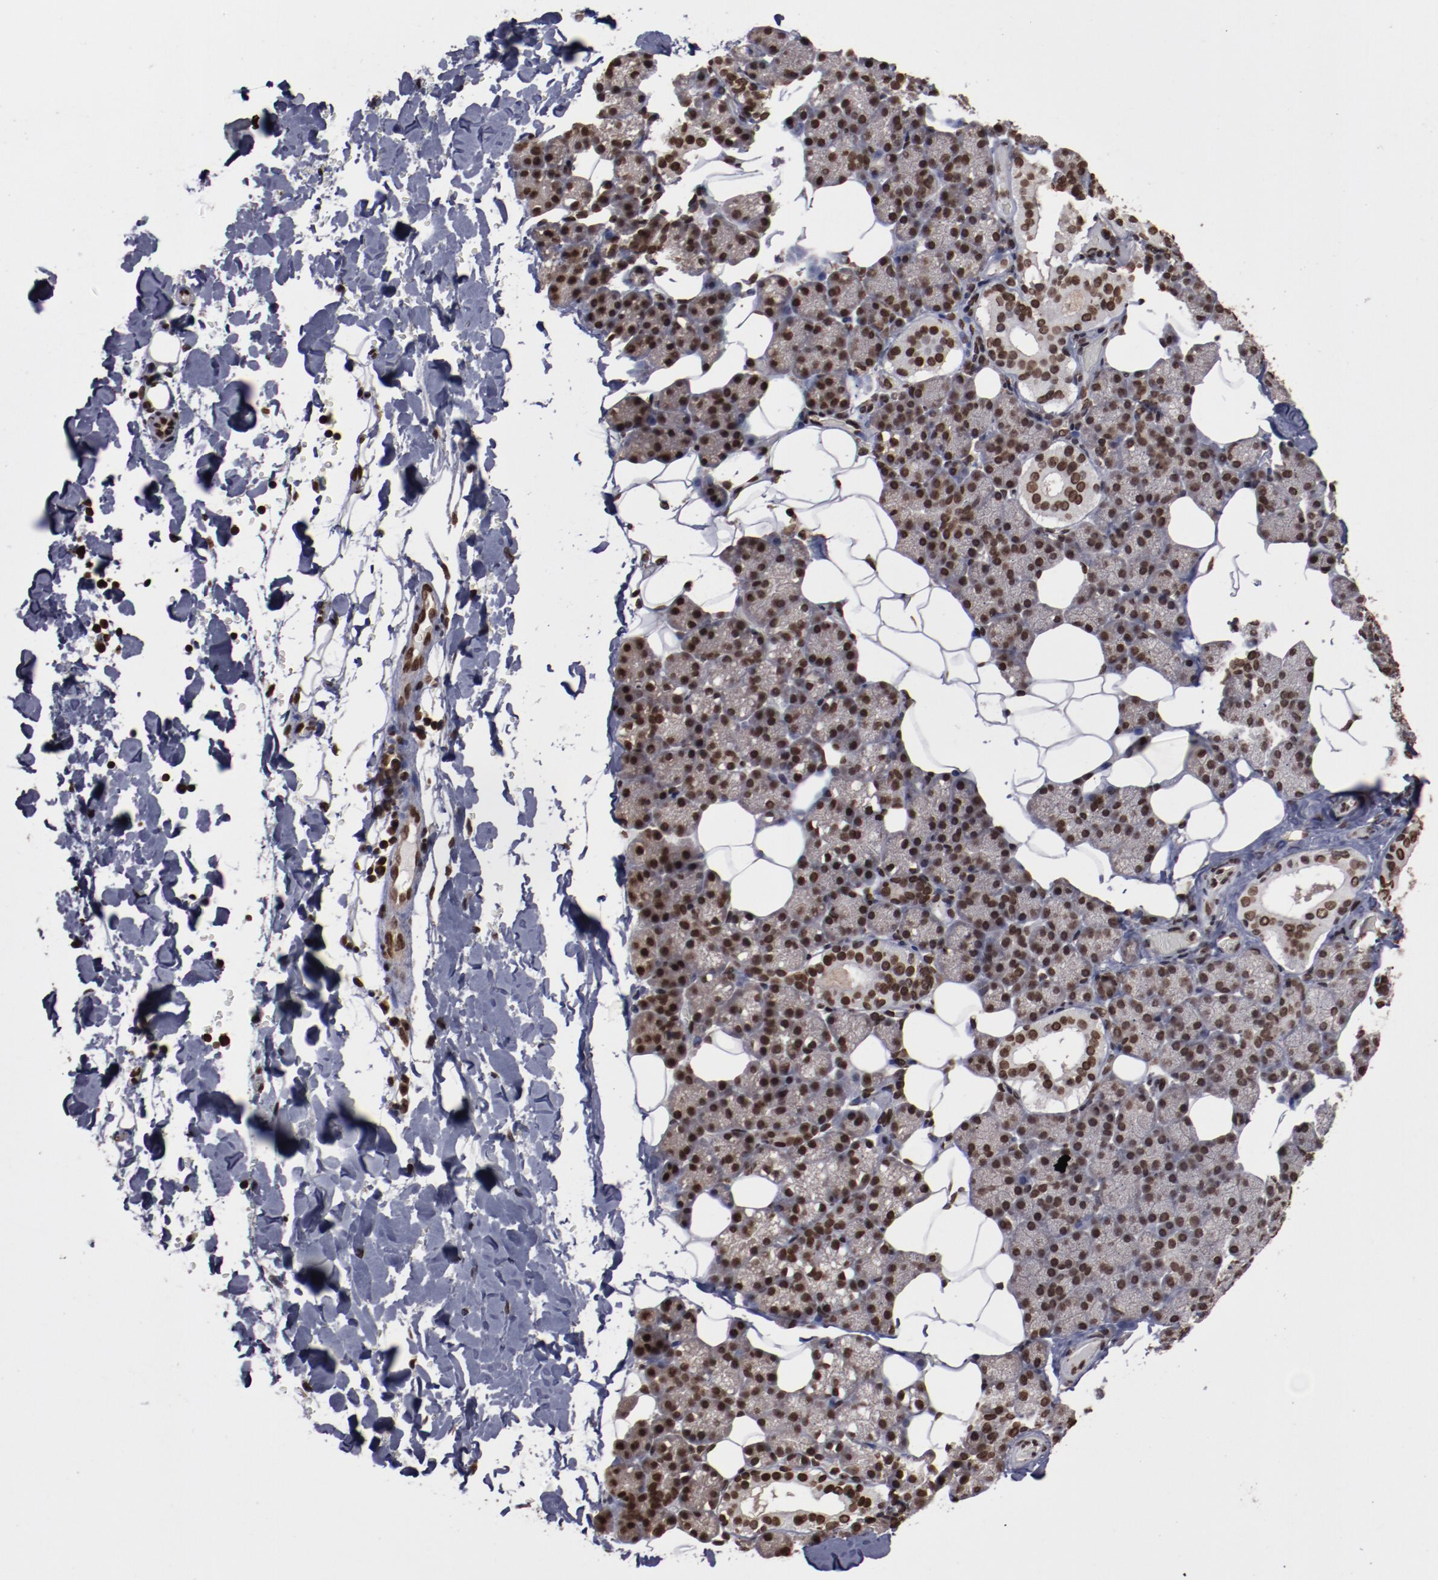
{"staining": {"intensity": "weak", "quantity": ">75%", "location": "nuclear"}, "tissue": "salivary gland", "cell_type": "Glandular cells", "image_type": "normal", "snomed": [{"axis": "morphology", "description": "Normal tissue, NOS"}, {"axis": "topography", "description": "Lymph node"}, {"axis": "topography", "description": "Salivary gland"}], "caption": "Immunohistochemistry (IHC) staining of unremarkable salivary gland, which displays low levels of weak nuclear expression in about >75% of glandular cells indicating weak nuclear protein positivity. The staining was performed using DAB (brown) for protein detection and nuclei were counterstained in hematoxylin (blue).", "gene": "AKT1", "patient": {"sex": "male", "age": 8}}